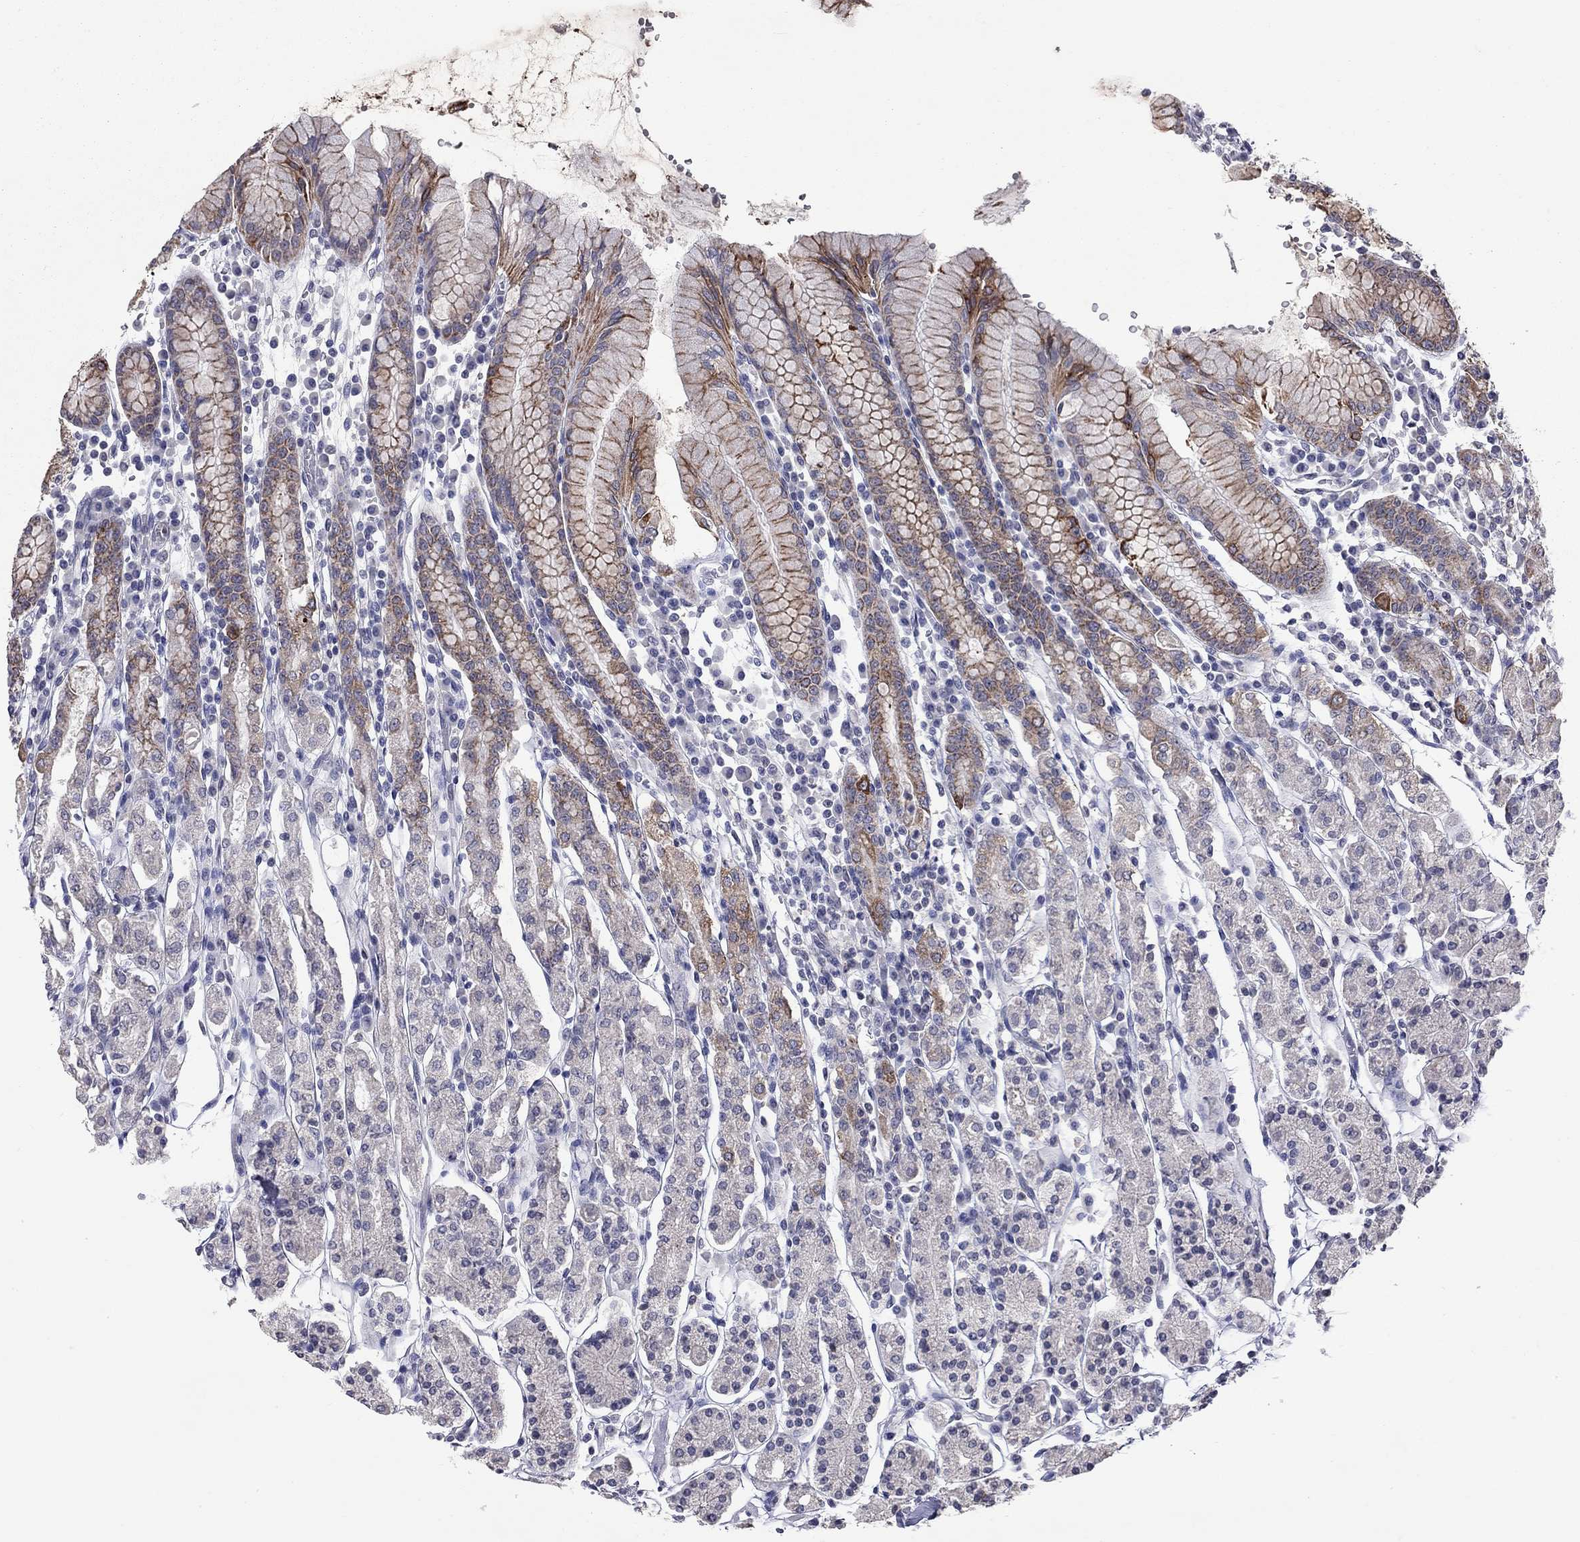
{"staining": {"intensity": "strong", "quantity": "<25%", "location": "cytoplasmic/membranous"}, "tissue": "stomach", "cell_type": "Glandular cells", "image_type": "normal", "snomed": [{"axis": "morphology", "description": "Normal tissue, NOS"}, {"axis": "topography", "description": "Stomach, upper"}, {"axis": "topography", "description": "Stomach"}], "caption": "IHC micrograph of unremarkable stomach: stomach stained using IHC reveals medium levels of strong protein expression localized specifically in the cytoplasmic/membranous of glandular cells, appearing as a cytoplasmic/membranous brown color.", "gene": "SHOC2", "patient": {"sex": "male", "age": 62}}